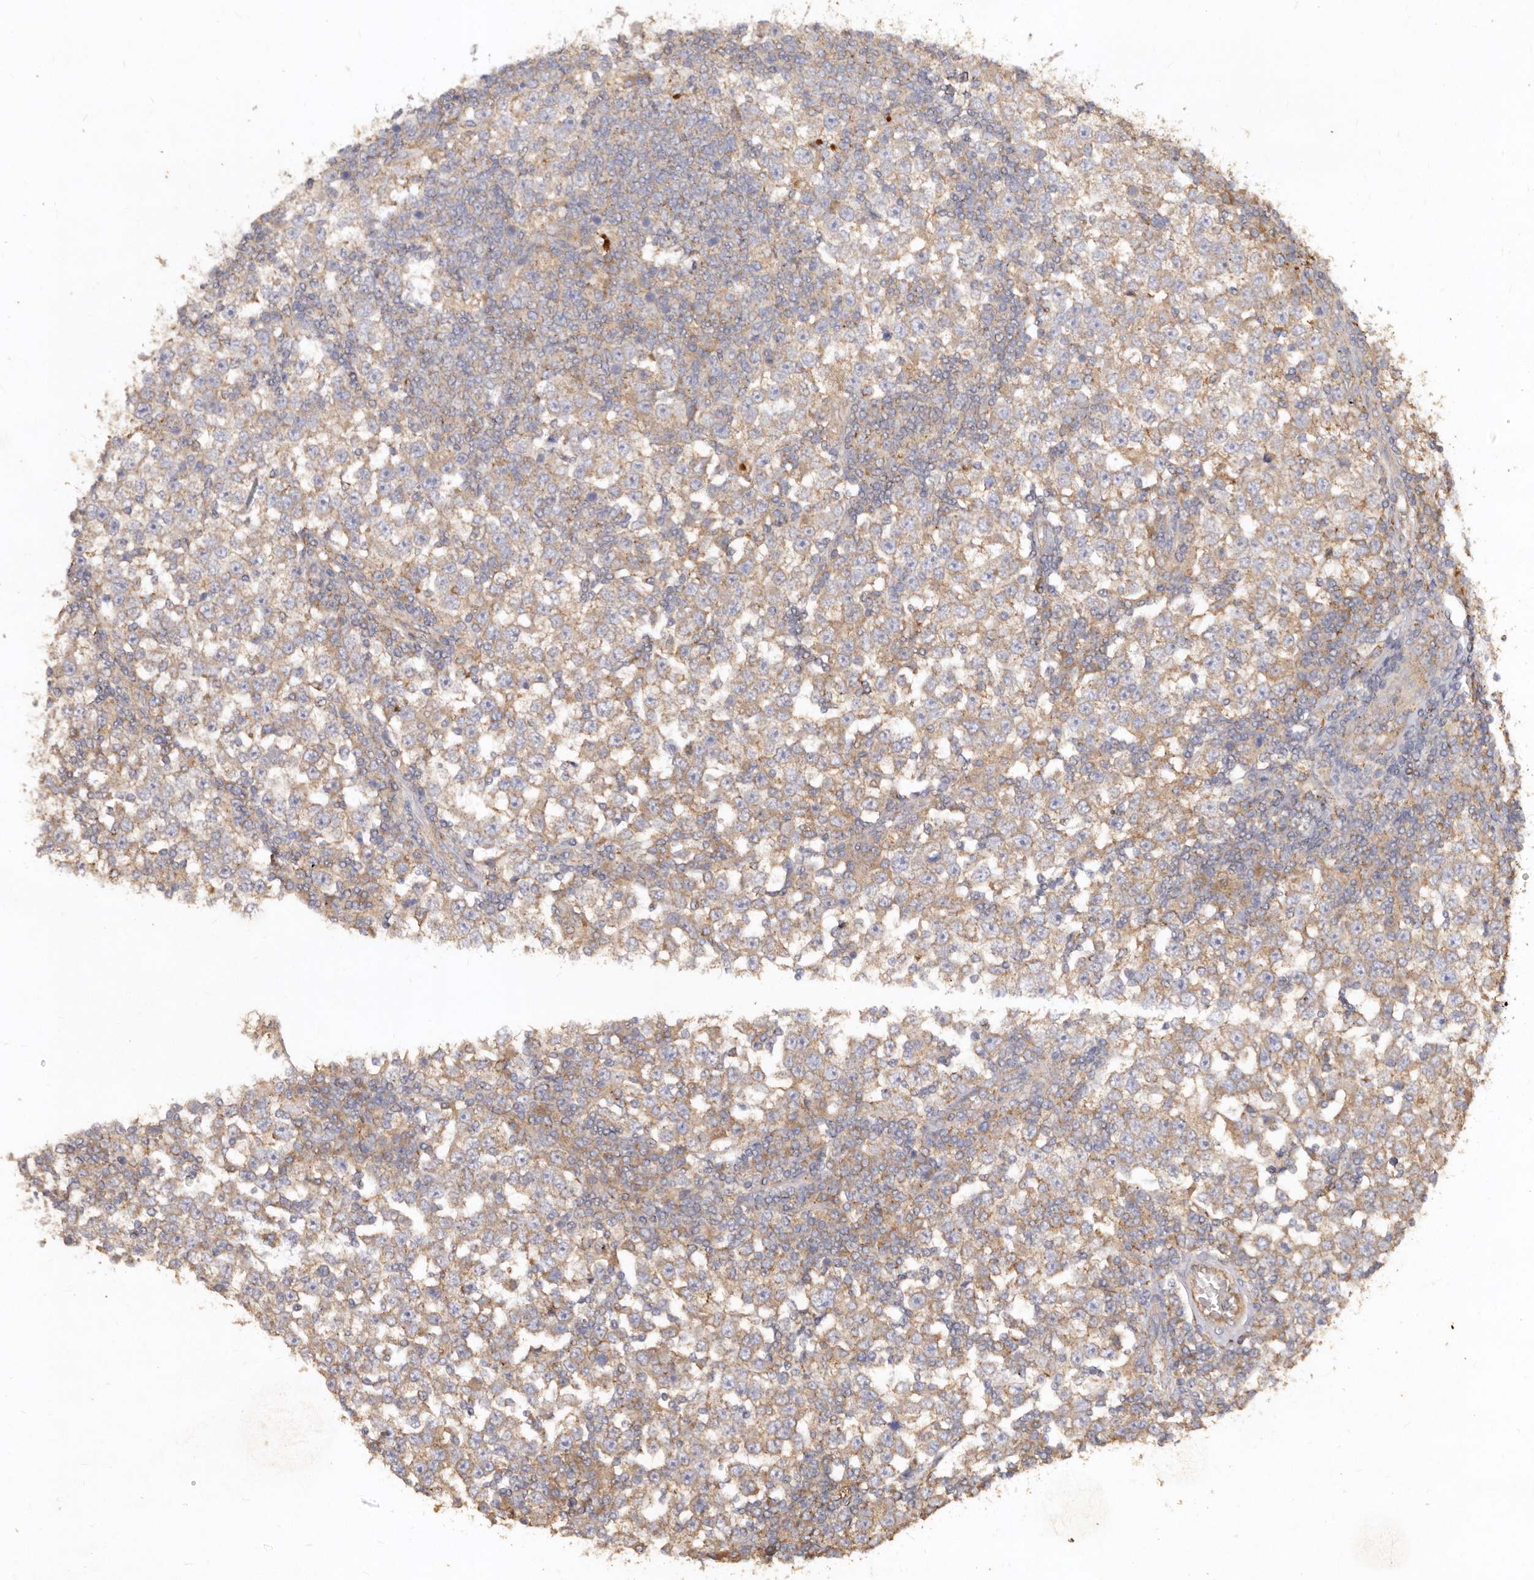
{"staining": {"intensity": "weak", "quantity": "25%-75%", "location": "cytoplasmic/membranous"}, "tissue": "testis cancer", "cell_type": "Tumor cells", "image_type": "cancer", "snomed": [{"axis": "morphology", "description": "Seminoma, NOS"}, {"axis": "topography", "description": "Testis"}], "caption": "The histopathology image displays staining of testis seminoma, revealing weak cytoplasmic/membranous protein positivity (brown color) within tumor cells. (DAB (3,3'-diaminobenzidine) IHC, brown staining for protein, blue staining for nuclei).", "gene": "FARS2", "patient": {"sex": "male", "age": 65}}